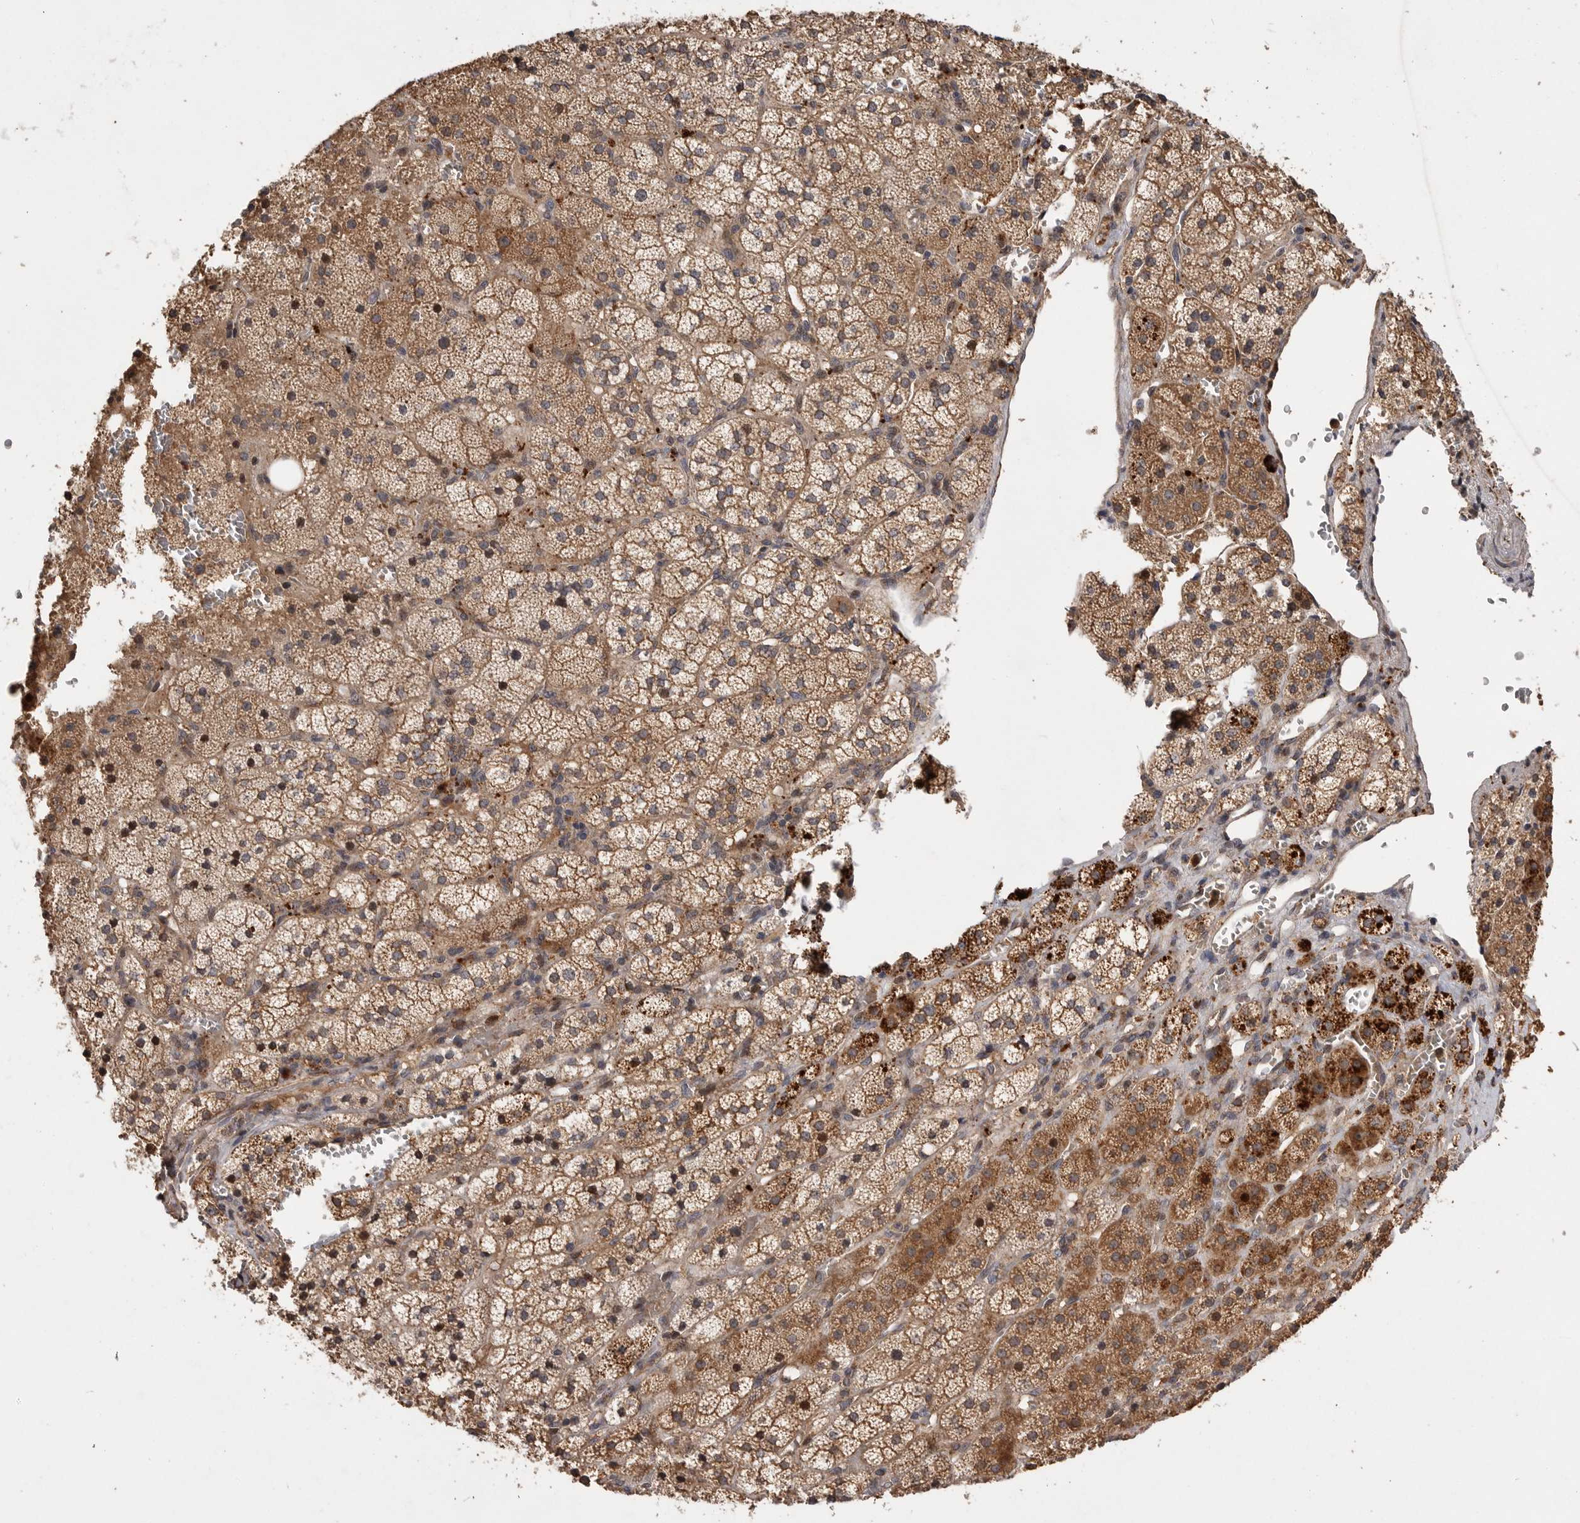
{"staining": {"intensity": "moderate", "quantity": ">75%", "location": "cytoplasmic/membranous"}, "tissue": "adrenal gland", "cell_type": "Glandular cells", "image_type": "normal", "snomed": [{"axis": "morphology", "description": "Normal tissue, NOS"}, {"axis": "topography", "description": "Adrenal gland"}], "caption": "Brown immunohistochemical staining in unremarkable adrenal gland exhibits moderate cytoplasmic/membranous expression in about >75% of glandular cells. The protein is shown in brown color, while the nuclei are stained blue.", "gene": "VN1R4", "patient": {"sex": "female", "age": 44}}